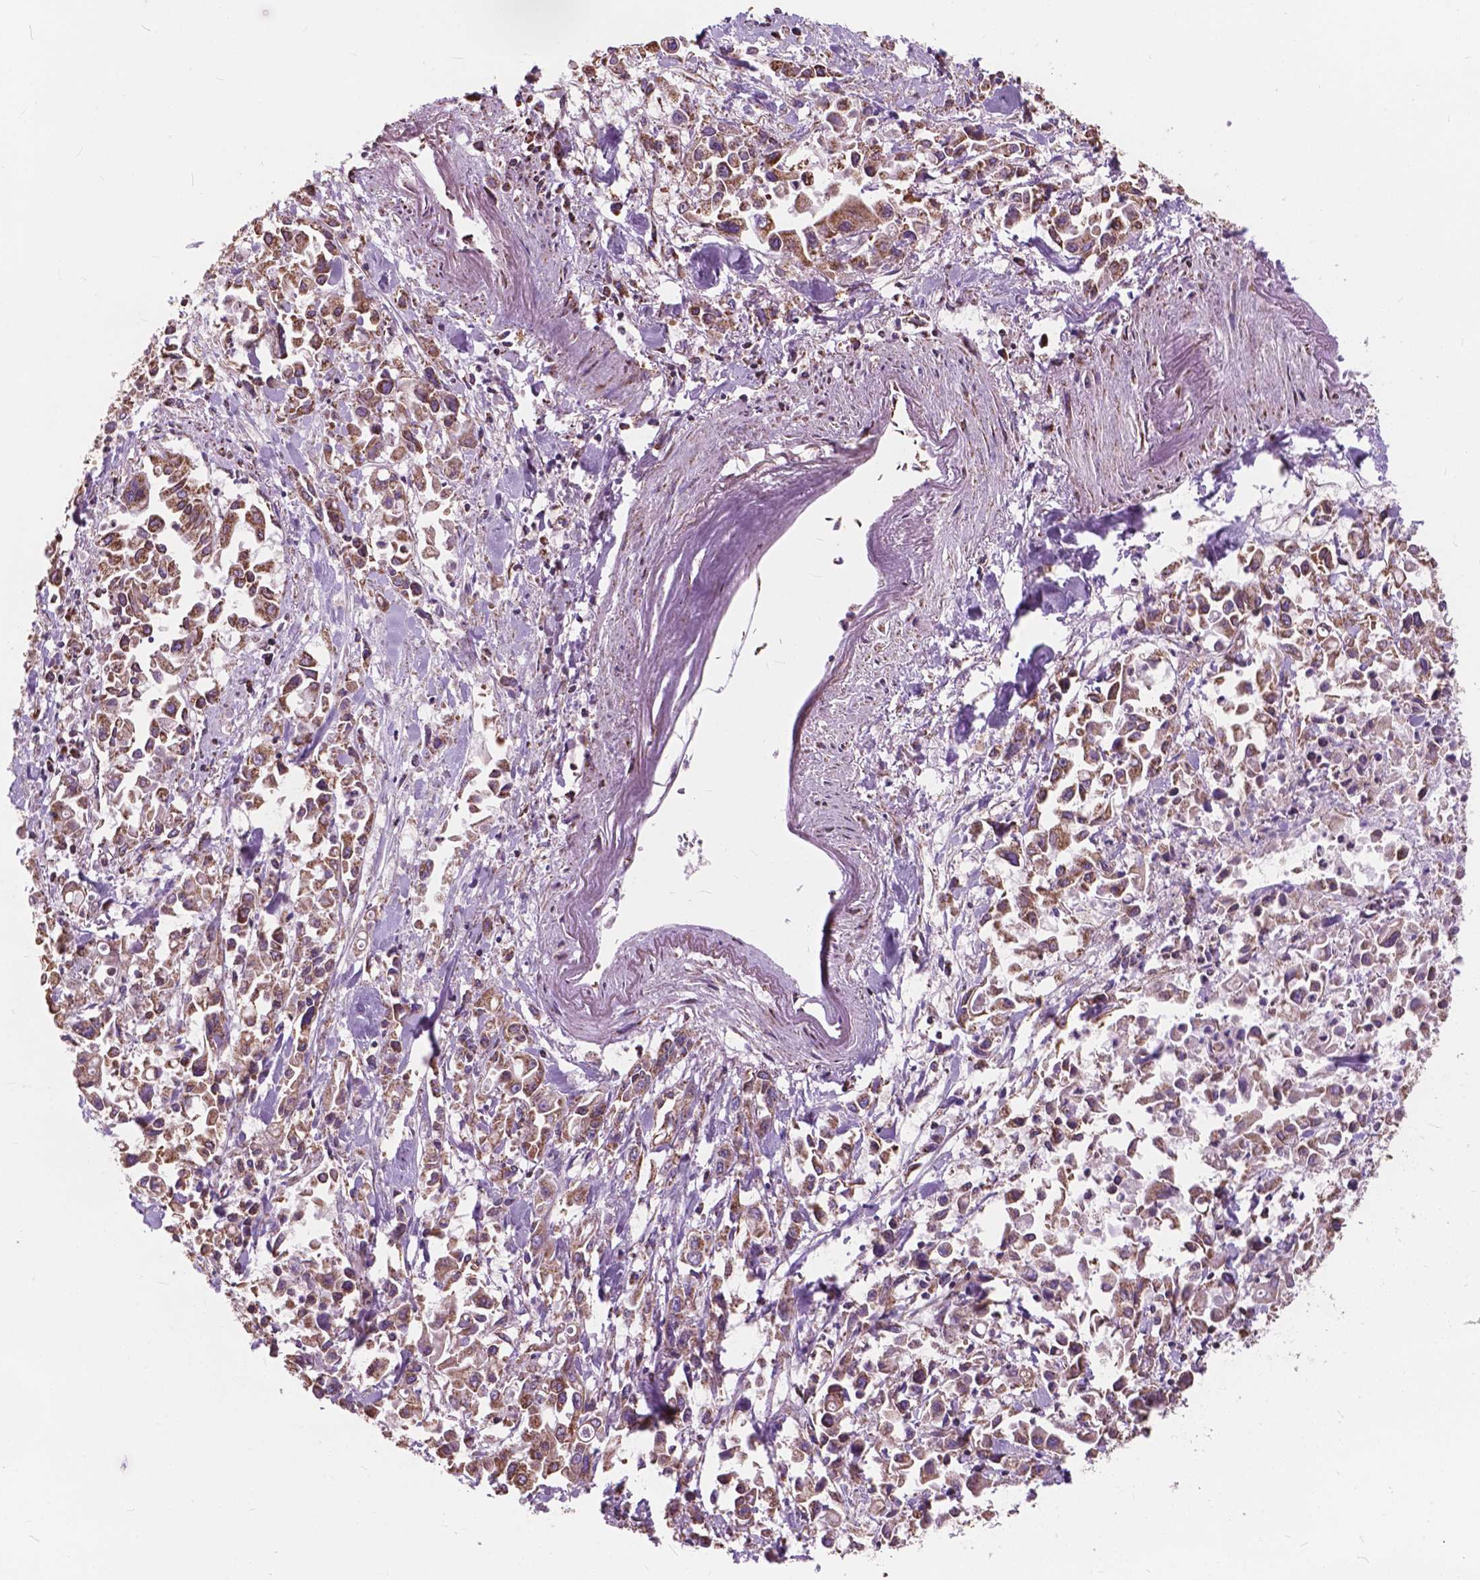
{"staining": {"intensity": "moderate", "quantity": ">75%", "location": "cytoplasmic/membranous"}, "tissue": "pancreatic cancer", "cell_type": "Tumor cells", "image_type": "cancer", "snomed": [{"axis": "morphology", "description": "Adenocarcinoma, NOS"}, {"axis": "topography", "description": "Pancreas"}], "caption": "Pancreatic adenocarcinoma stained for a protein (brown) displays moderate cytoplasmic/membranous positive expression in about >75% of tumor cells.", "gene": "SCOC", "patient": {"sex": "female", "age": 83}}